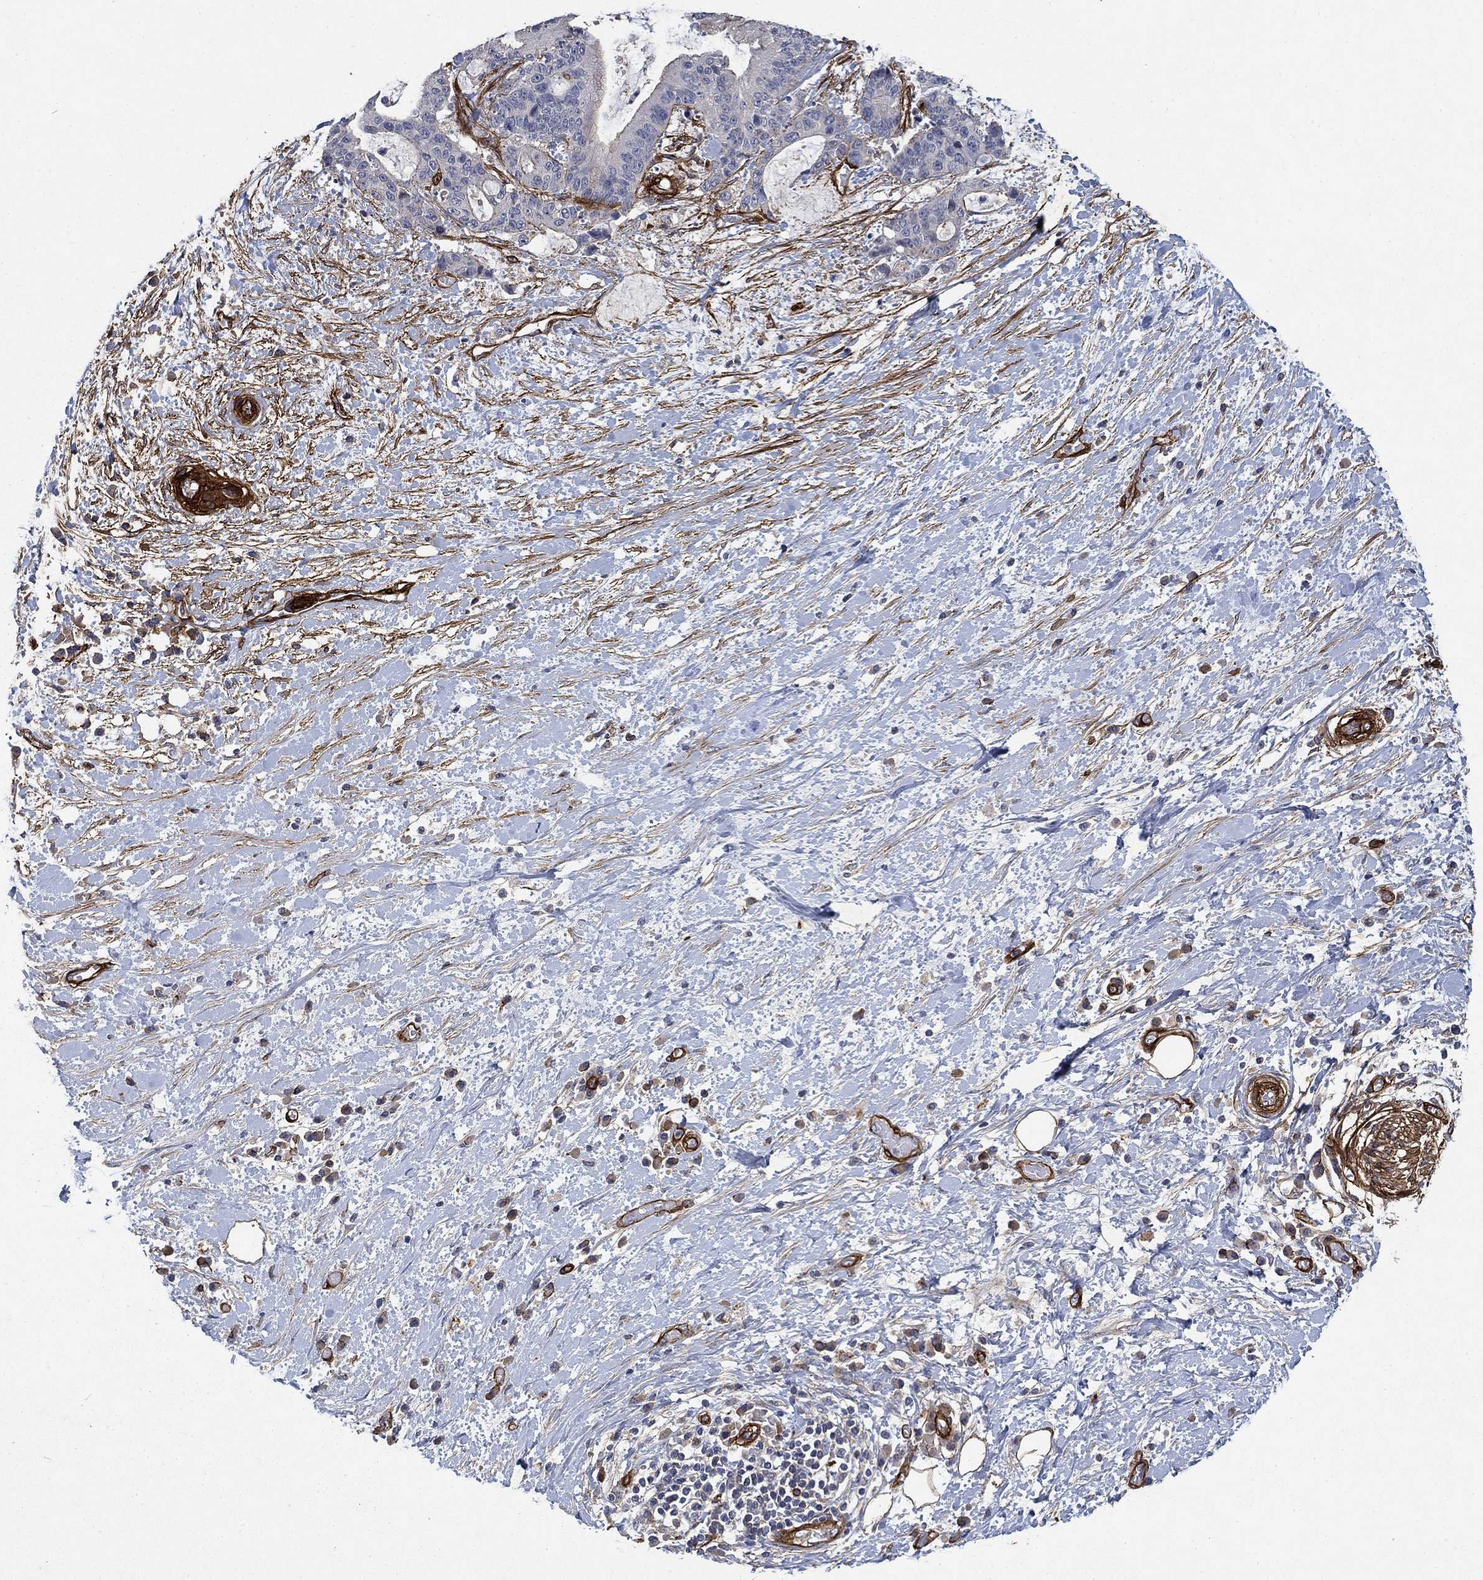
{"staining": {"intensity": "negative", "quantity": "none", "location": "none"}, "tissue": "liver cancer", "cell_type": "Tumor cells", "image_type": "cancer", "snomed": [{"axis": "morphology", "description": "Cholangiocarcinoma"}, {"axis": "topography", "description": "Liver"}], "caption": "High power microscopy histopathology image of an immunohistochemistry (IHC) histopathology image of cholangiocarcinoma (liver), revealing no significant expression in tumor cells. Nuclei are stained in blue.", "gene": "COL4A2", "patient": {"sex": "female", "age": 73}}